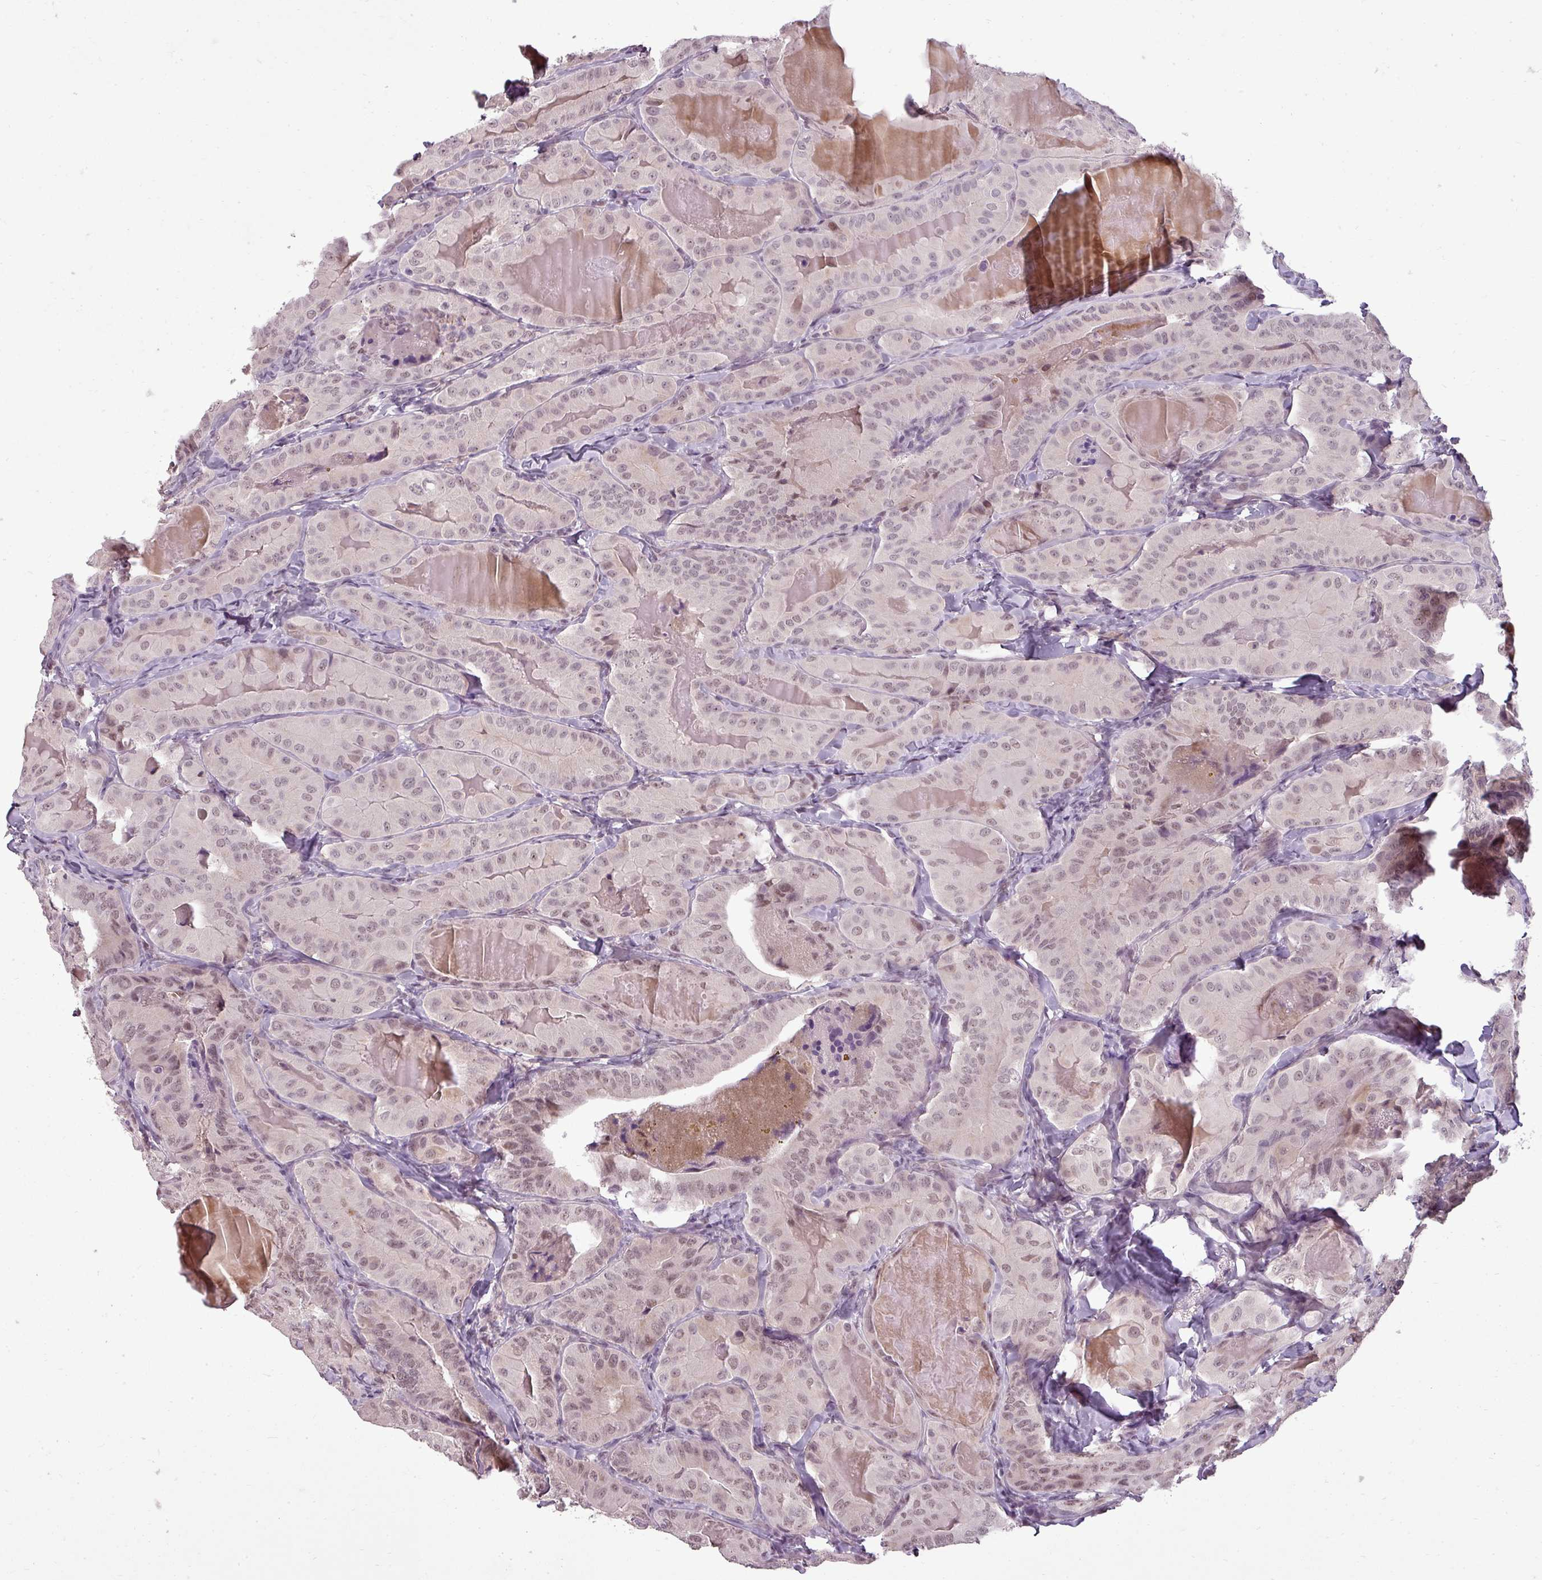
{"staining": {"intensity": "weak", "quantity": ">75%", "location": "nuclear"}, "tissue": "thyroid cancer", "cell_type": "Tumor cells", "image_type": "cancer", "snomed": [{"axis": "morphology", "description": "Papillary adenocarcinoma, NOS"}, {"axis": "topography", "description": "Thyroid gland"}], "caption": "Thyroid papillary adenocarcinoma stained with a protein marker shows weak staining in tumor cells.", "gene": "BCAS3", "patient": {"sex": "female", "age": 68}}